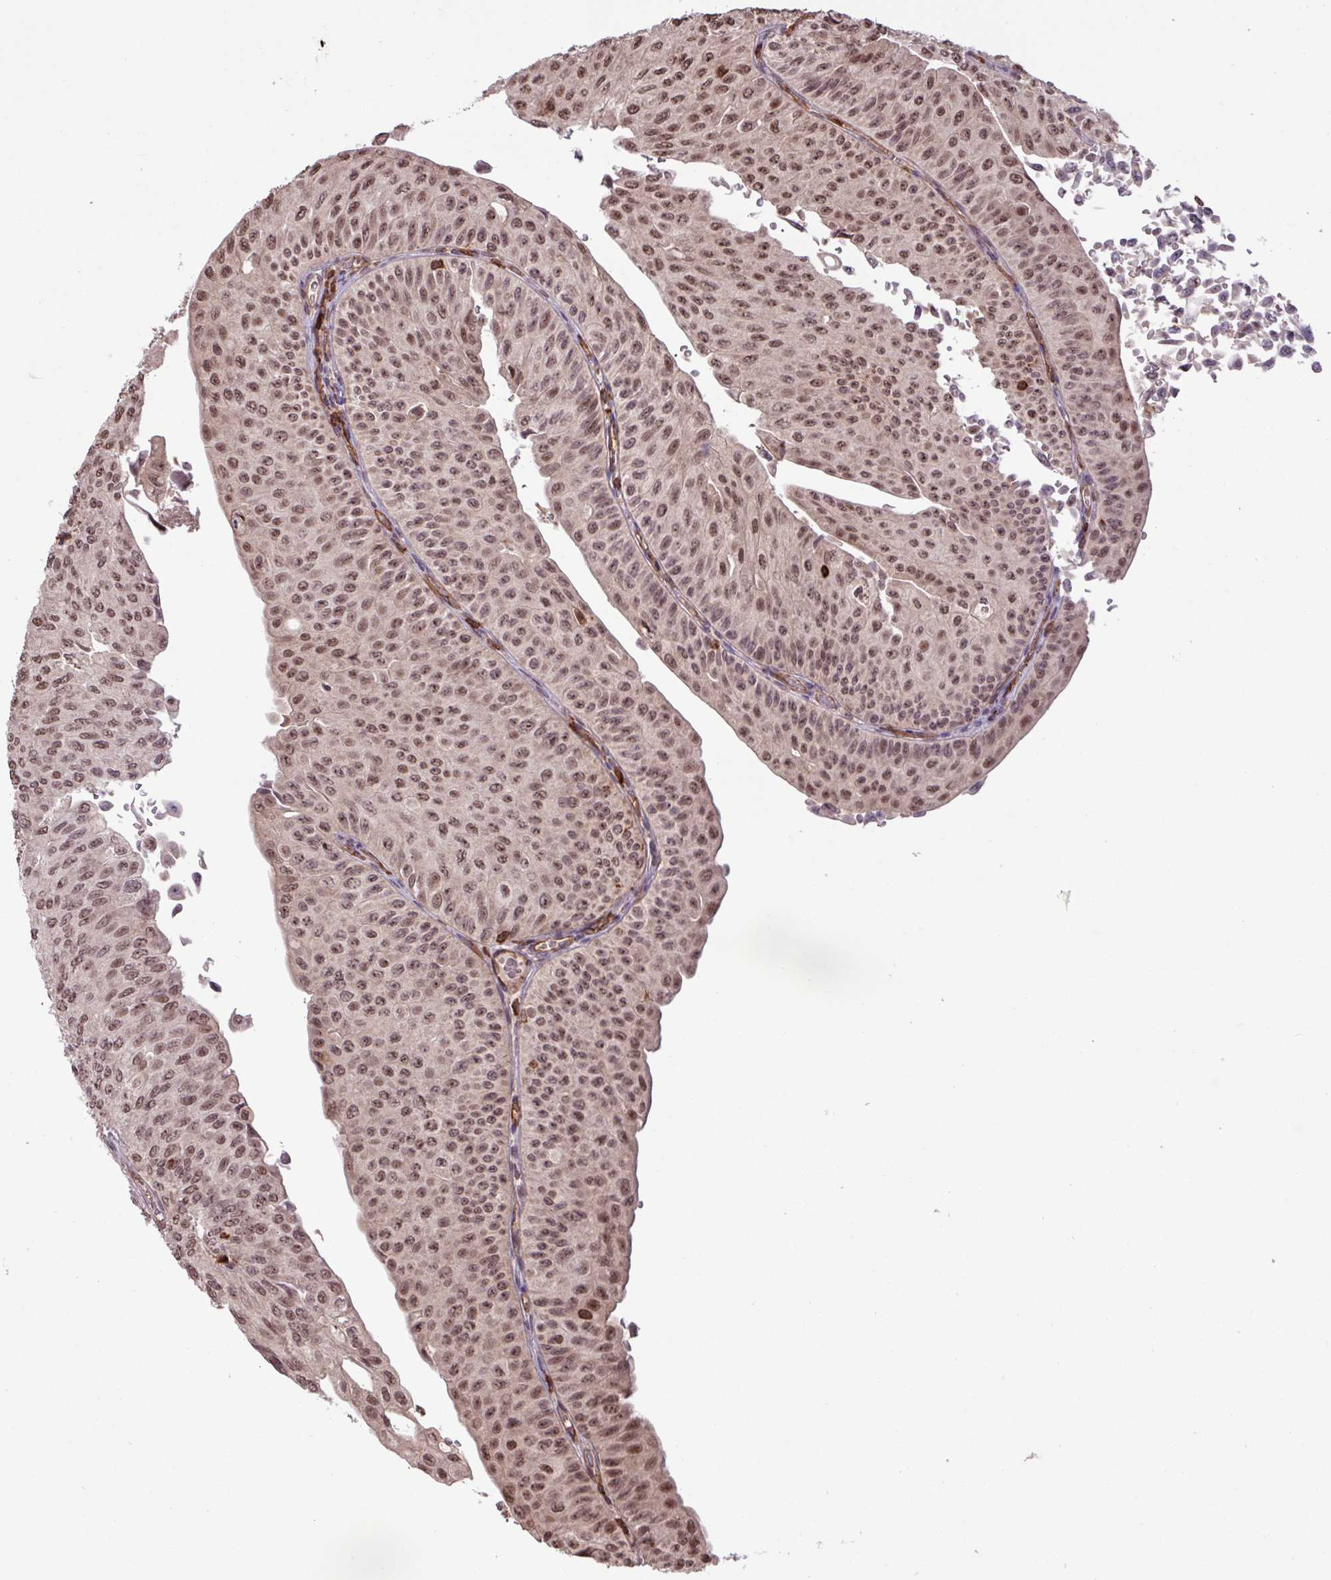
{"staining": {"intensity": "moderate", "quantity": ">75%", "location": "nuclear"}, "tissue": "urothelial cancer", "cell_type": "Tumor cells", "image_type": "cancer", "snomed": [{"axis": "morphology", "description": "Urothelial carcinoma, NOS"}, {"axis": "topography", "description": "Urinary bladder"}], "caption": "Protein staining of transitional cell carcinoma tissue displays moderate nuclear staining in about >75% of tumor cells.", "gene": "GON7", "patient": {"sex": "male", "age": 59}}